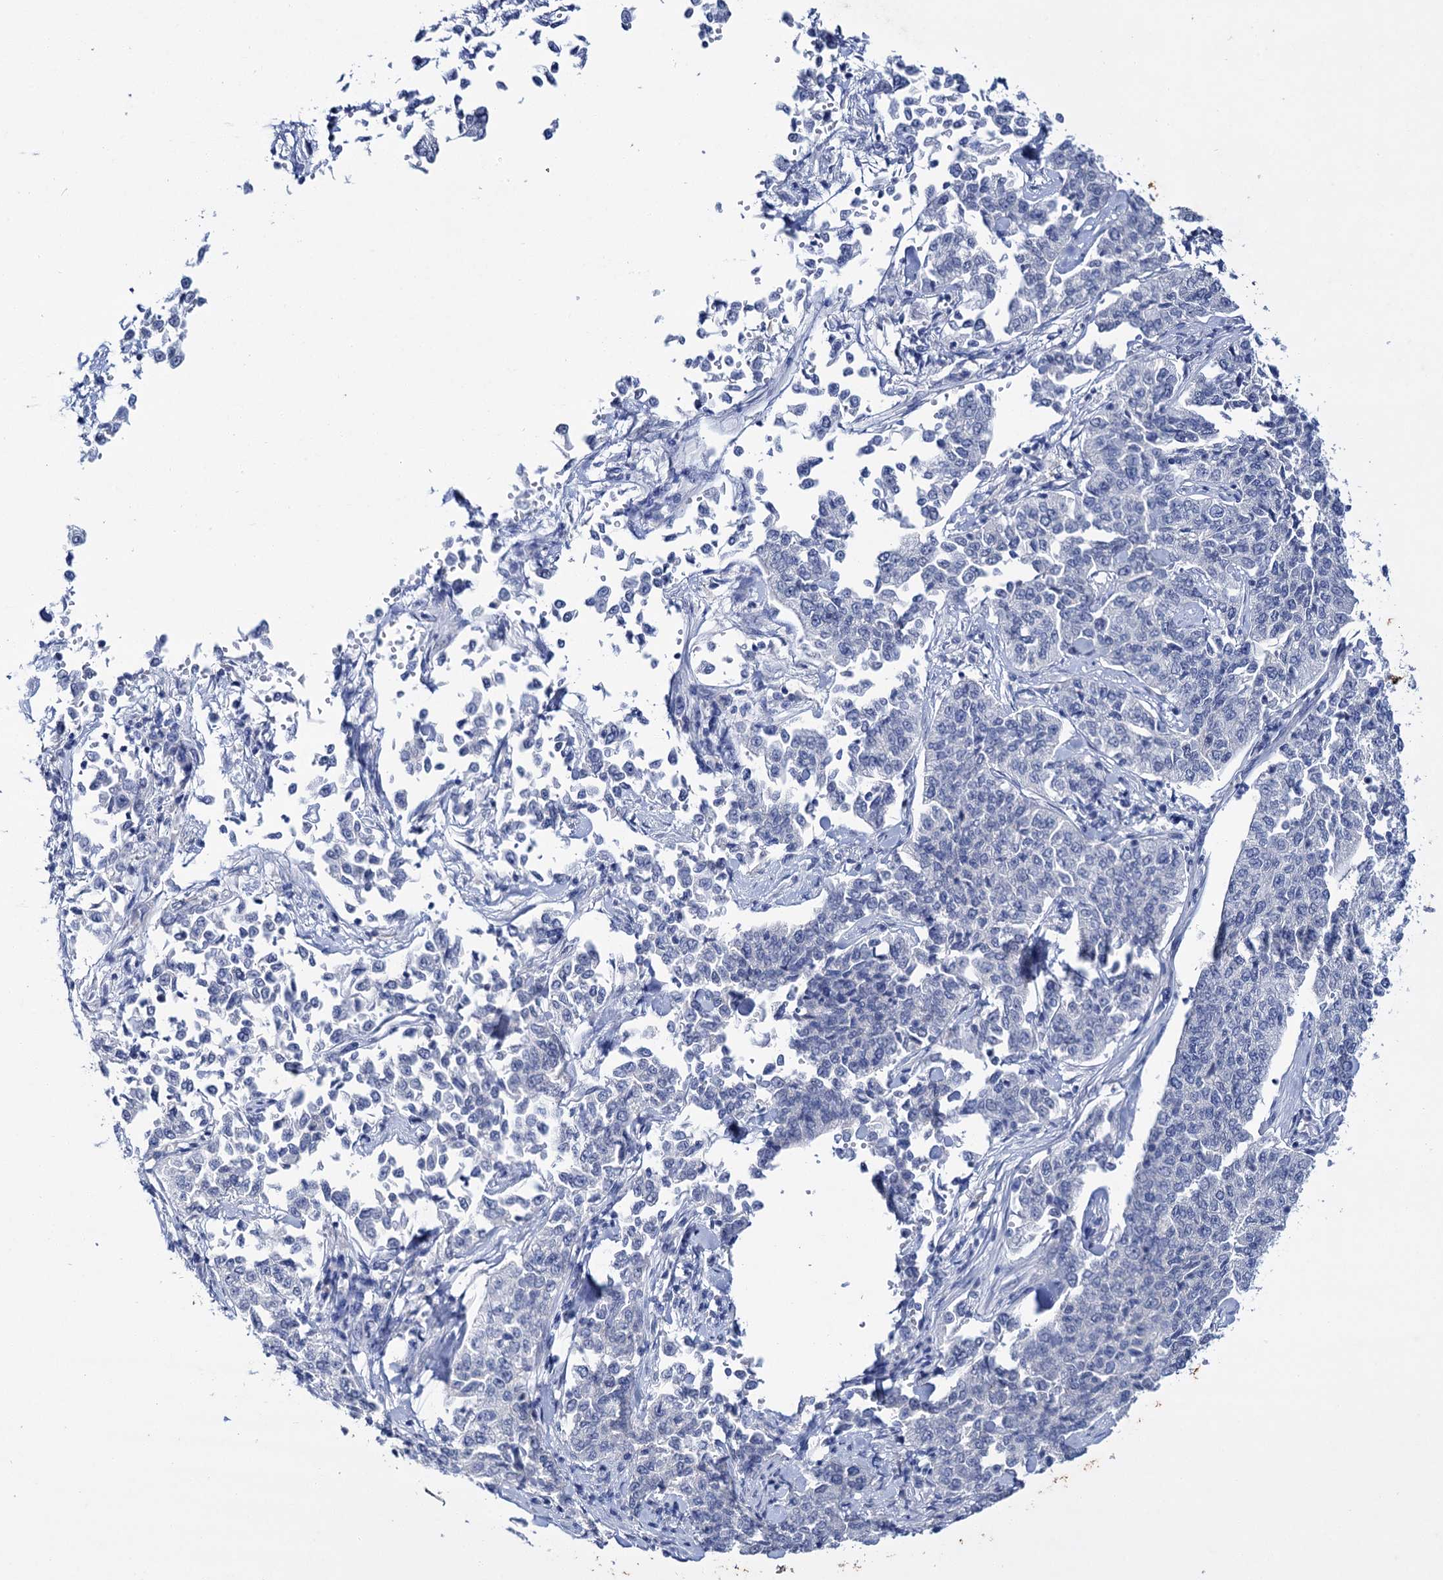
{"staining": {"intensity": "negative", "quantity": "none", "location": "none"}, "tissue": "cervical cancer", "cell_type": "Tumor cells", "image_type": "cancer", "snomed": [{"axis": "morphology", "description": "Squamous cell carcinoma, NOS"}, {"axis": "topography", "description": "Cervix"}], "caption": "This is a image of IHC staining of cervical squamous cell carcinoma, which shows no expression in tumor cells.", "gene": "LYZL4", "patient": {"sex": "female", "age": 35}}